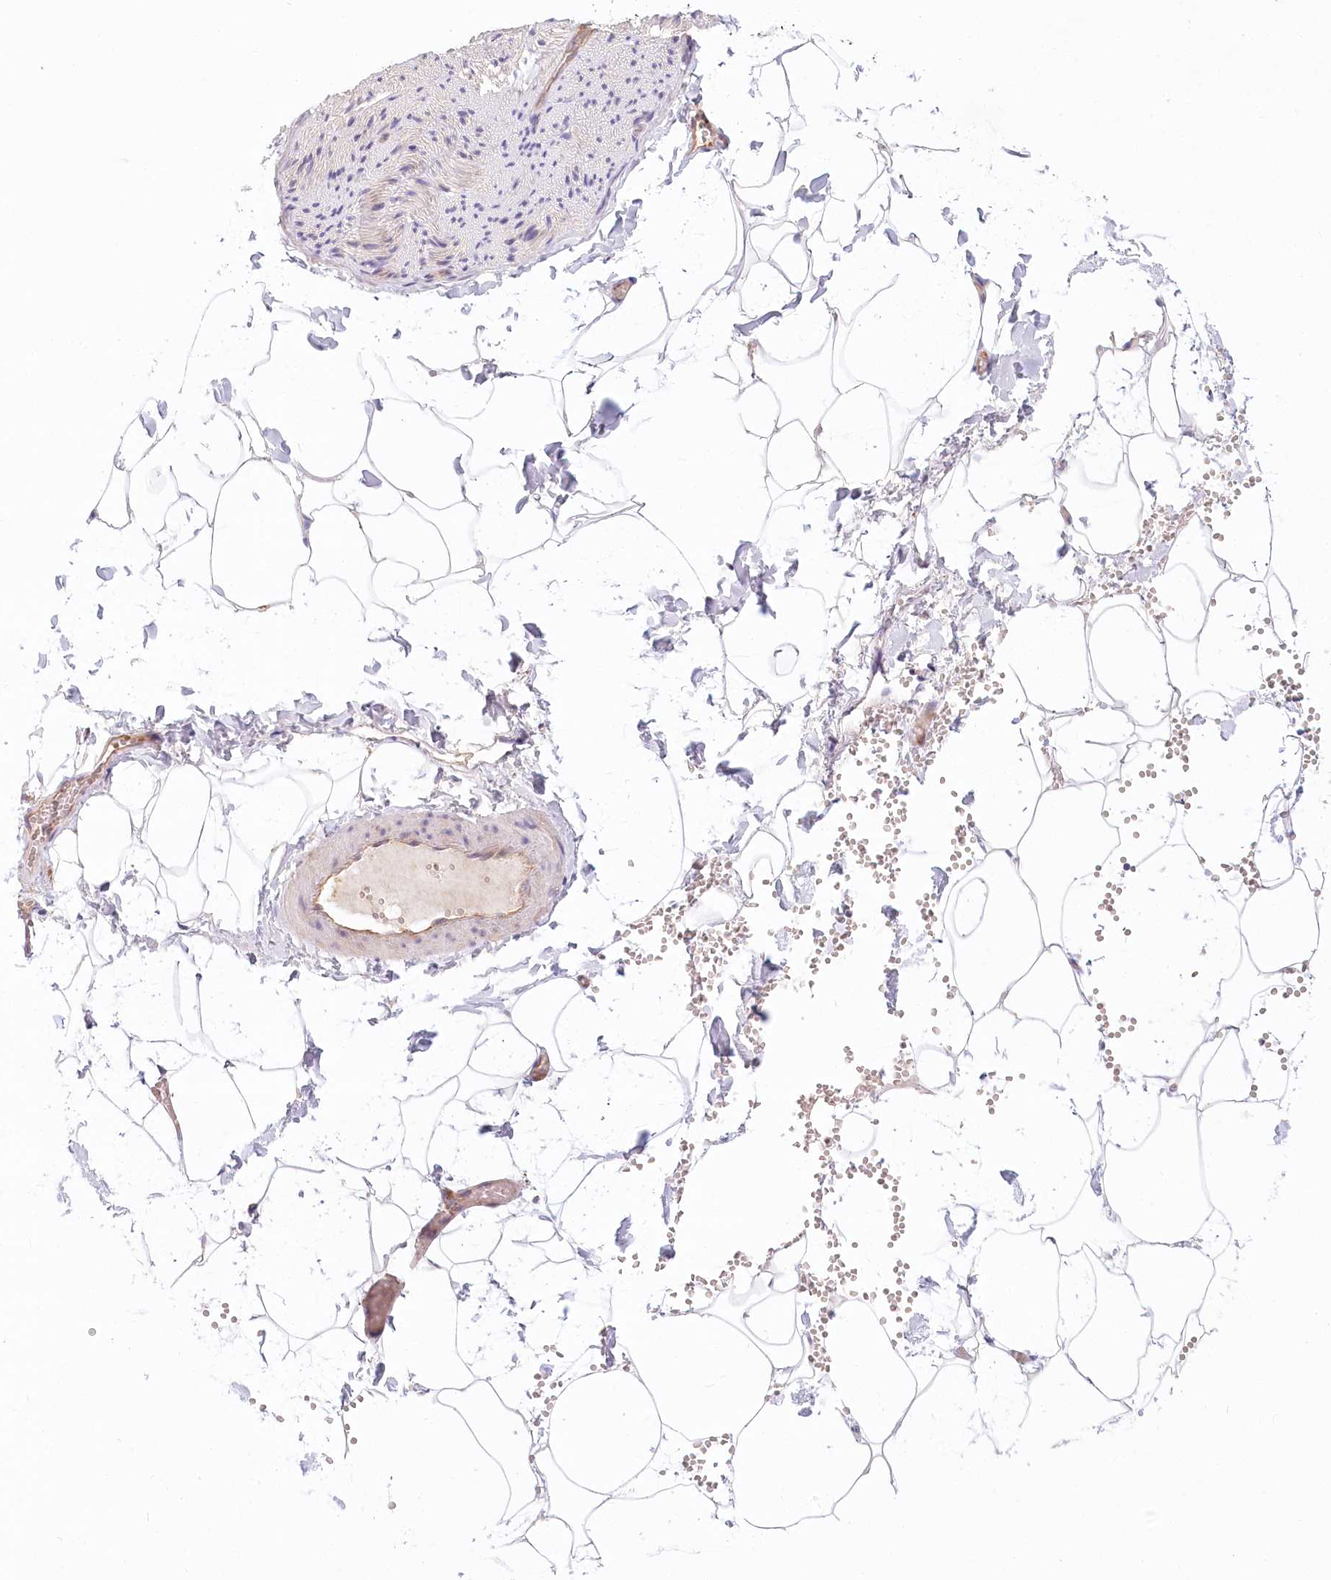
{"staining": {"intensity": "weak", "quantity": ">75%", "location": "cytoplasmic/membranous"}, "tissue": "adipose tissue", "cell_type": "Adipocytes", "image_type": "normal", "snomed": [{"axis": "morphology", "description": "Normal tissue, NOS"}, {"axis": "topography", "description": "Gallbladder"}, {"axis": "topography", "description": "Peripheral nerve tissue"}], "caption": "Adipocytes display low levels of weak cytoplasmic/membranous staining in approximately >75% of cells in benign adipose tissue. (brown staining indicates protein expression, while blue staining denotes nuclei).", "gene": "UMPS", "patient": {"sex": "male", "age": 38}}